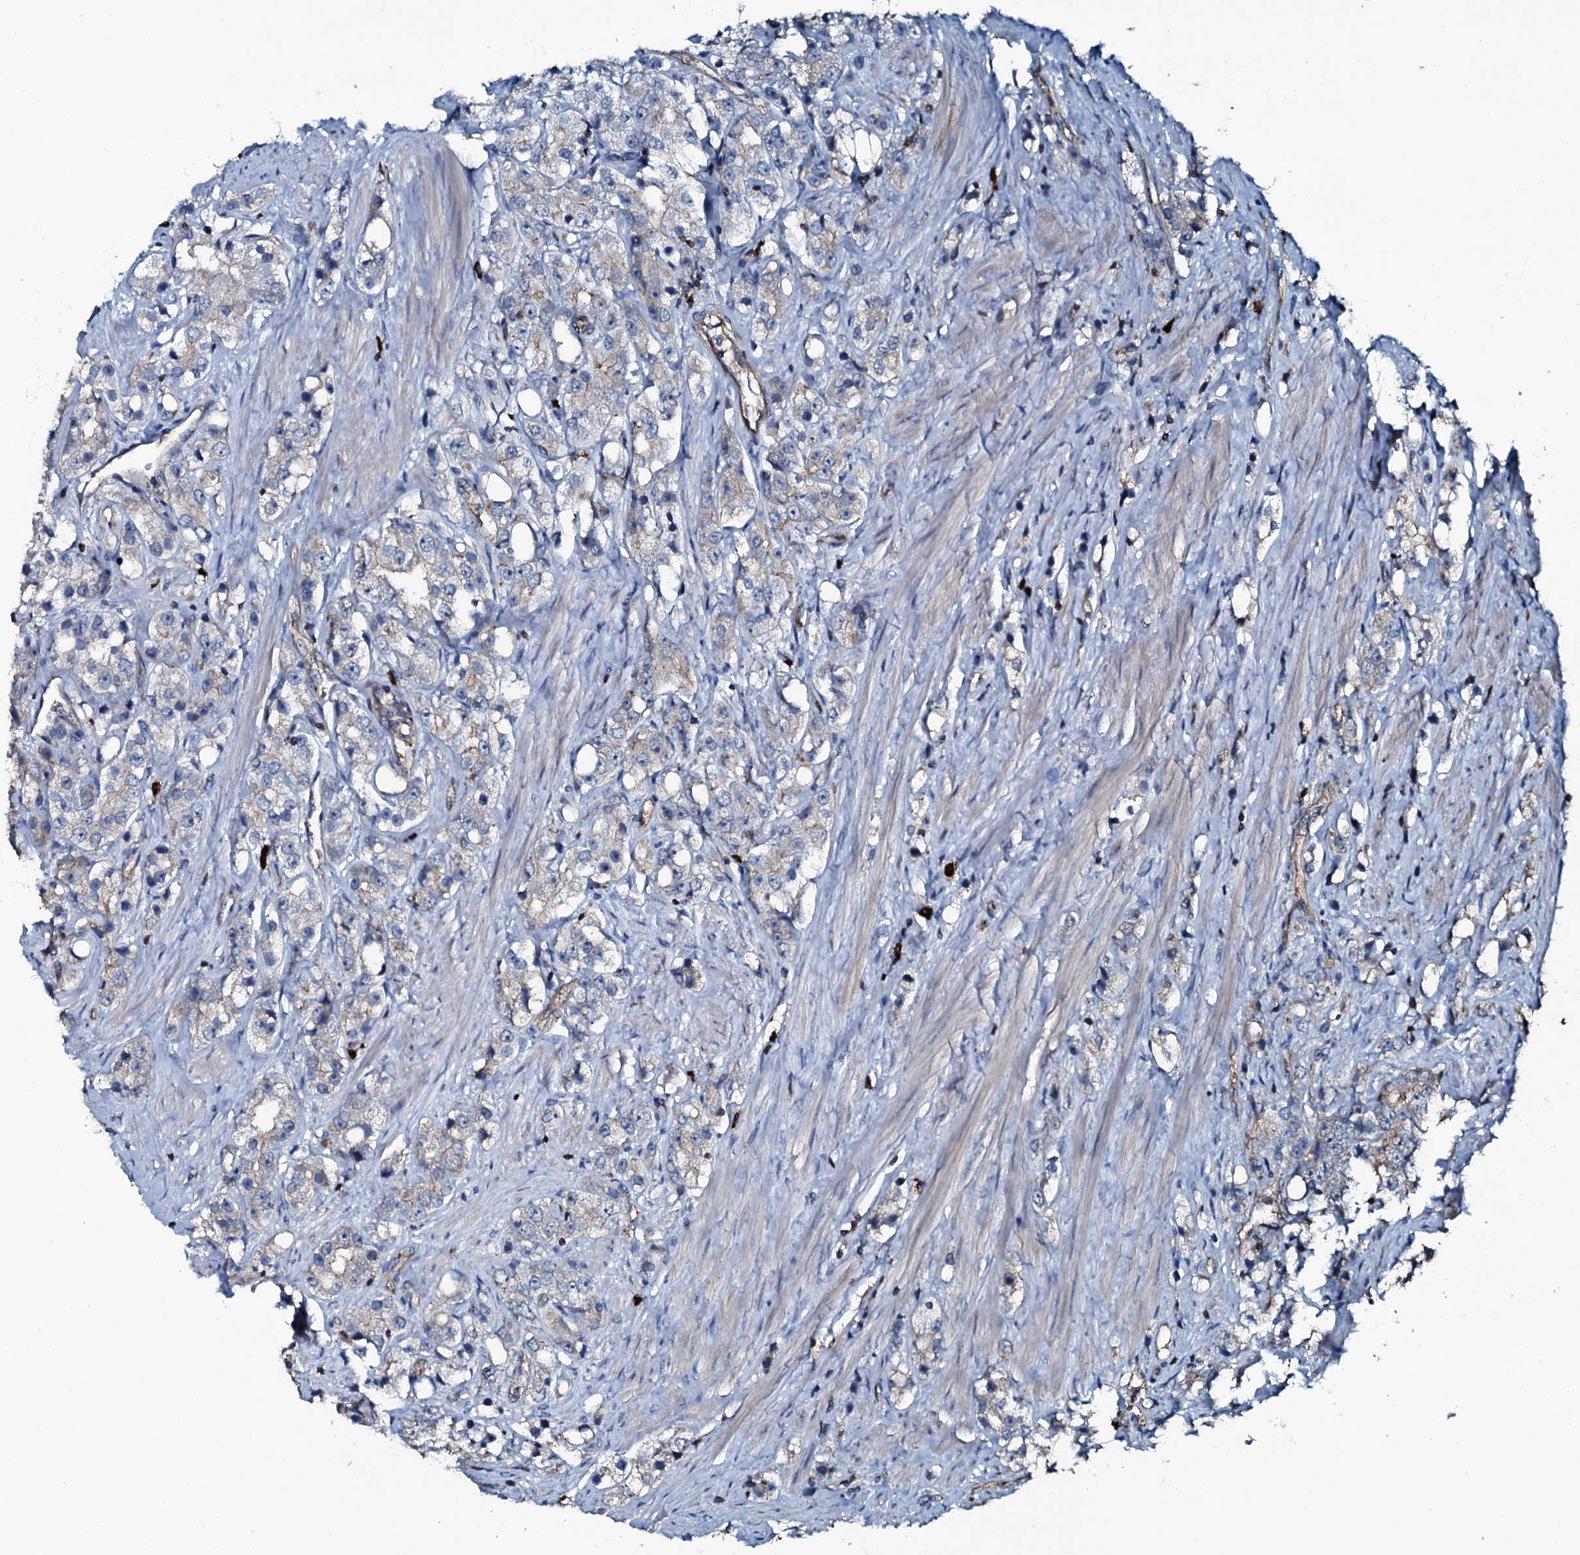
{"staining": {"intensity": "weak", "quantity": "<25%", "location": "cytoplasmic/membranous"}, "tissue": "prostate cancer", "cell_type": "Tumor cells", "image_type": "cancer", "snomed": [{"axis": "morphology", "description": "Adenocarcinoma, NOS"}, {"axis": "topography", "description": "Prostate"}], "caption": "There is no significant staining in tumor cells of prostate cancer (adenocarcinoma).", "gene": "SLC25A38", "patient": {"sex": "male", "age": 79}}